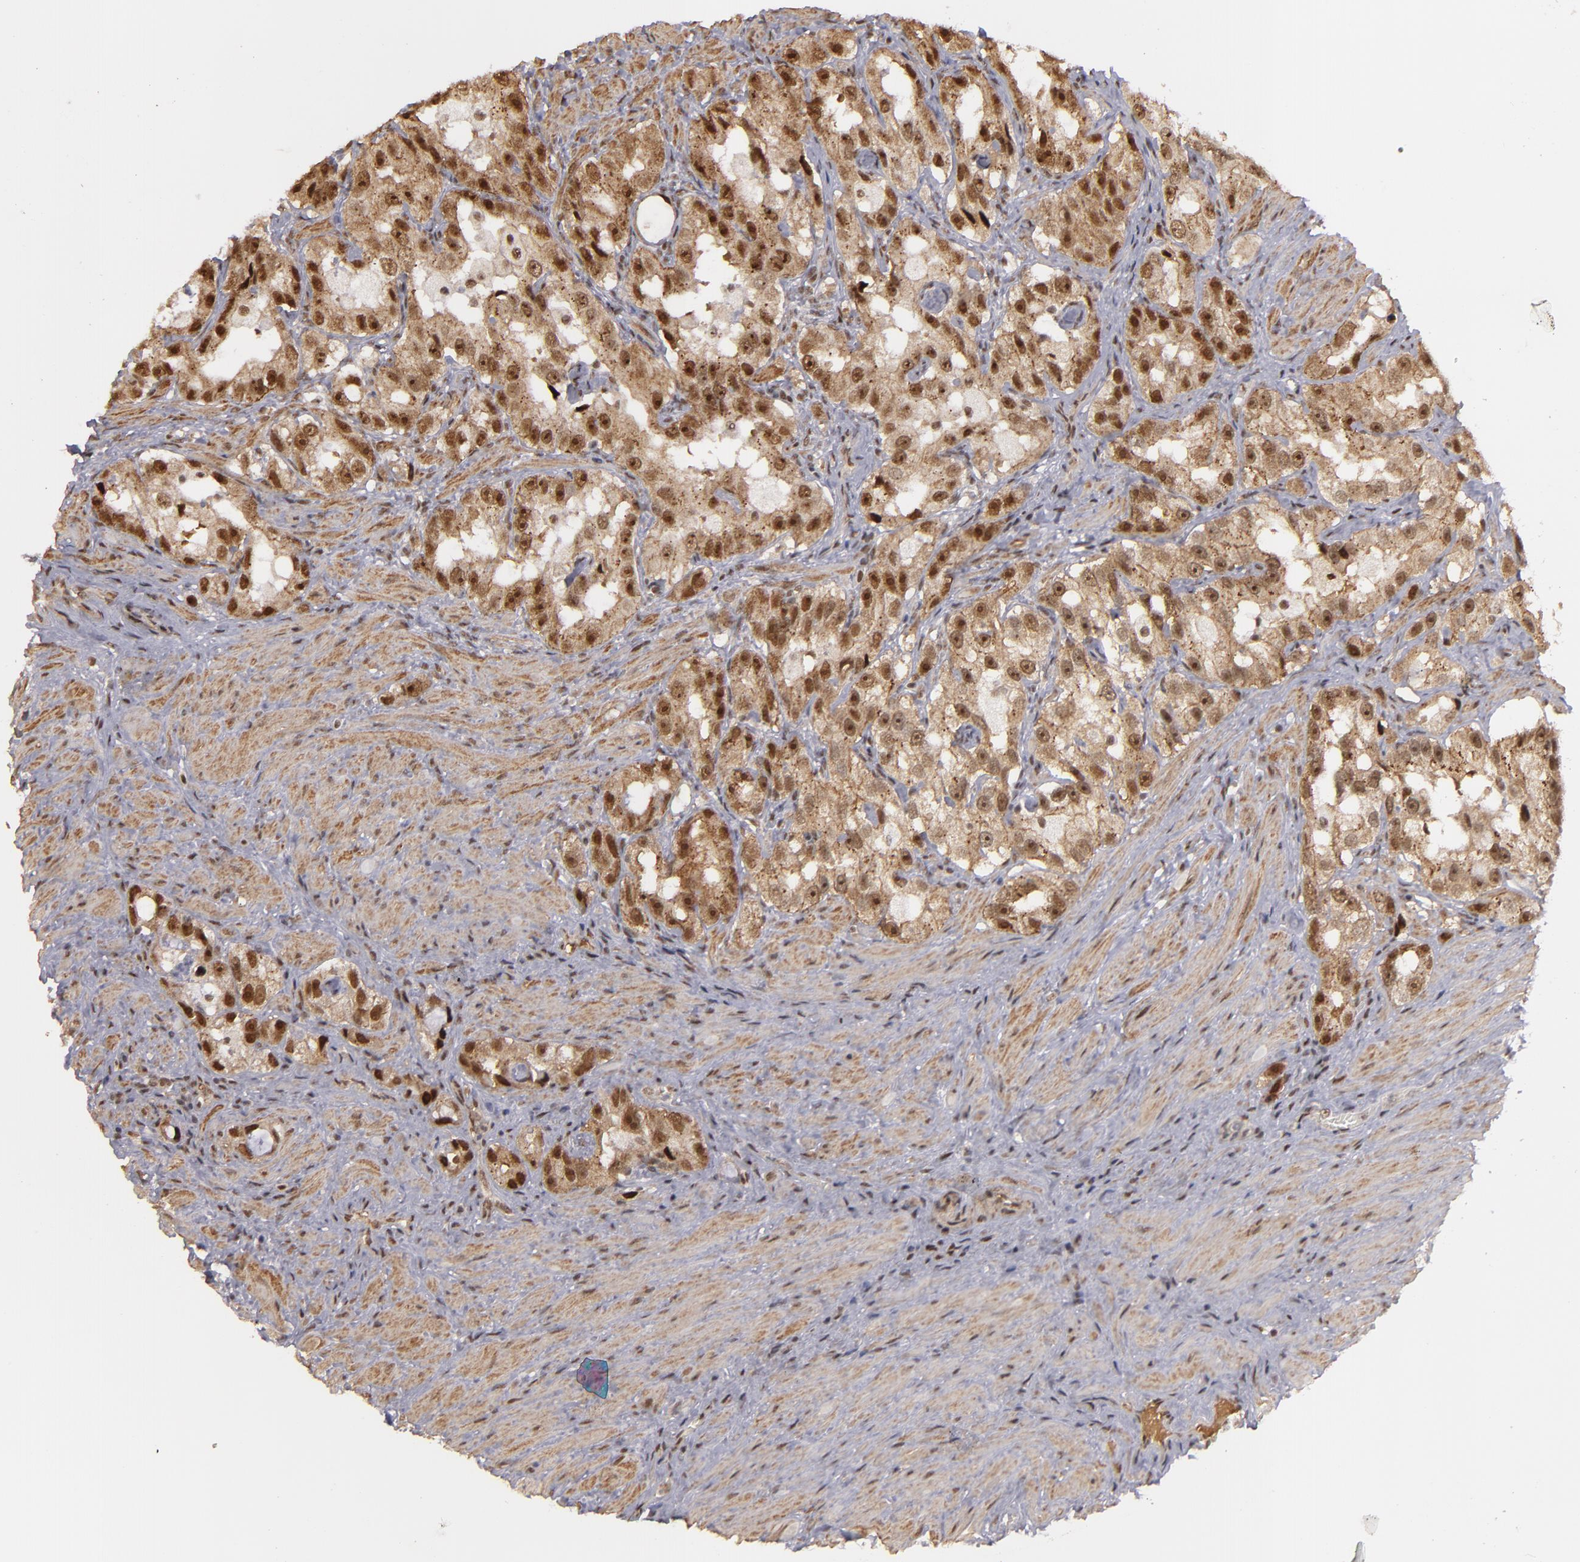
{"staining": {"intensity": "moderate", "quantity": ">75%", "location": "nuclear"}, "tissue": "prostate cancer", "cell_type": "Tumor cells", "image_type": "cancer", "snomed": [{"axis": "morphology", "description": "Adenocarcinoma, High grade"}, {"axis": "topography", "description": "Prostate"}], "caption": "Immunohistochemistry (DAB (3,3'-diaminobenzidine)) staining of prostate cancer exhibits moderate nuclear protein expression in about >75% of tumor cells.", "gene": "ZNF234", "patient": {"sex": "male", "age": 63}}